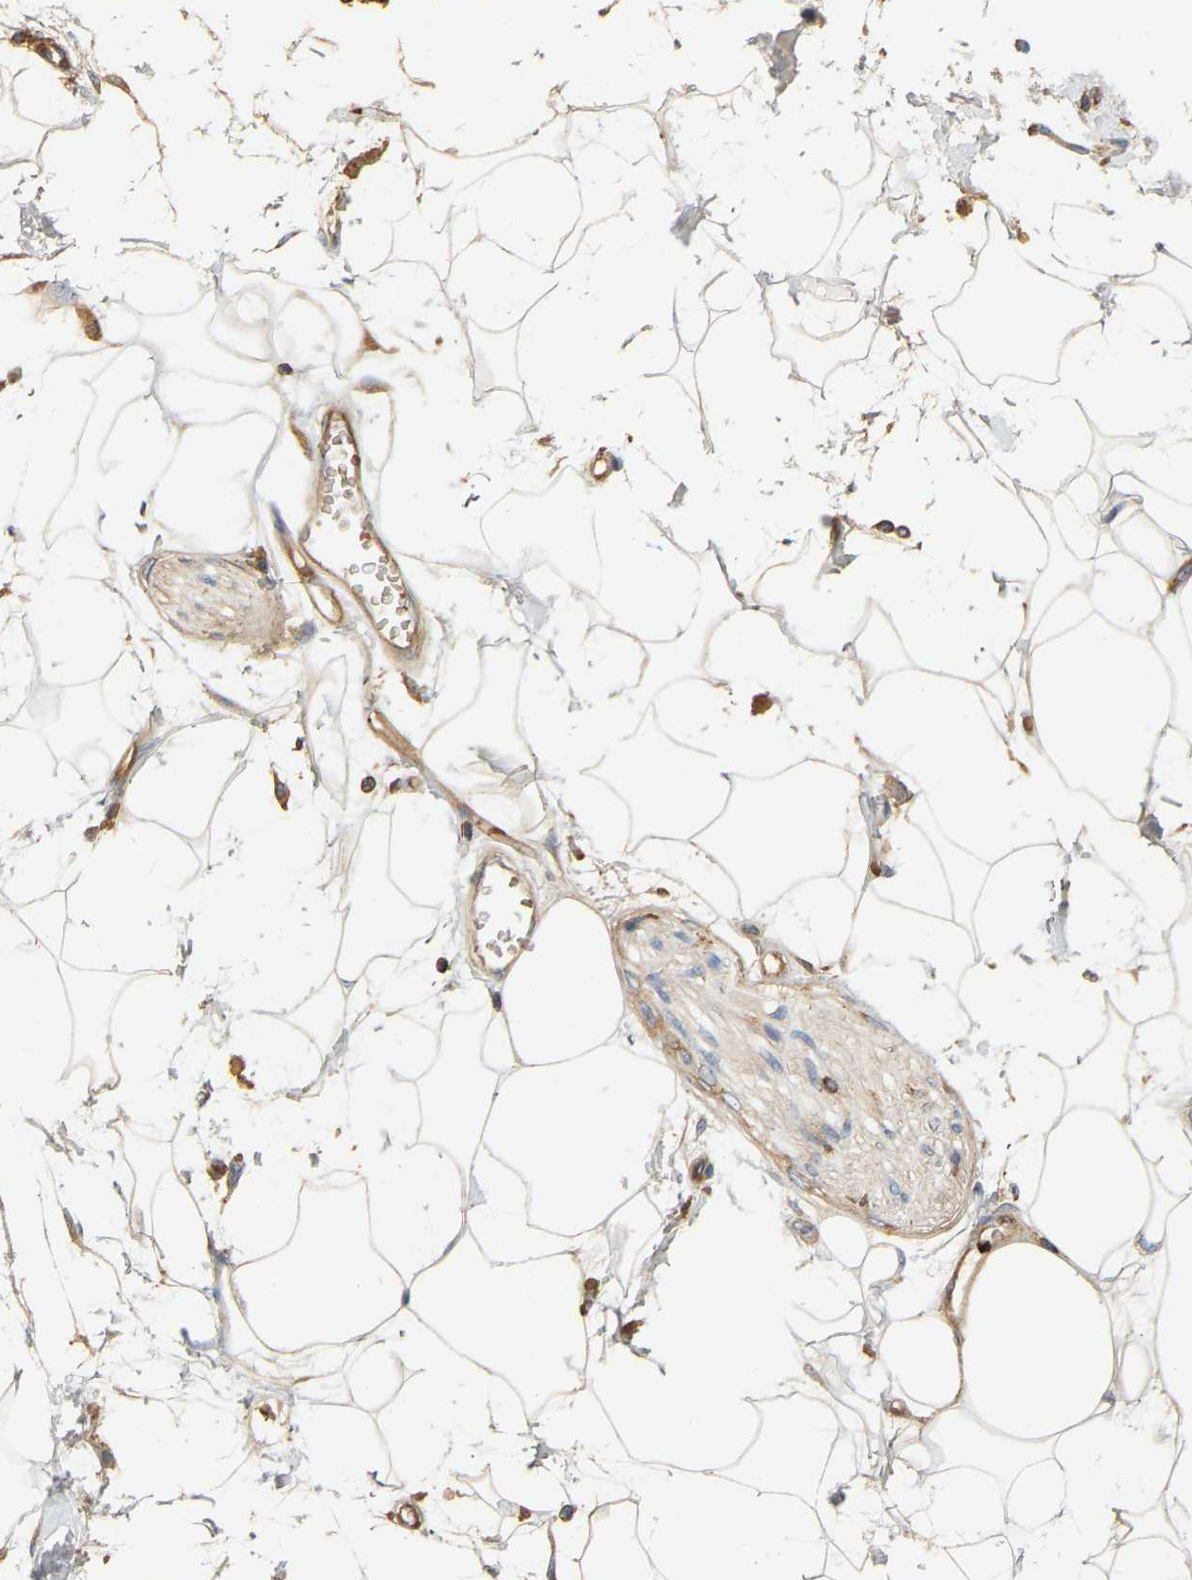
{"staining": {"intensity": "weak", "quantity": "25%-75%", "location": "cytoplasmic/membranous"}, "tissue": "adipose tissue", "cell_type": "Adipocytes", "image_type": "normal", "snomed": [{"axis": "morphology", "description": "Normal tissue, NOS"}, {"axis": "morphology", "description": "Adenocarcinoma, NOS"}, {"axis": "topography", "description": "Duodenum"}, {"axis": "topography", "description": "Peripheral nerve tissue"}], "caption": "Benign adipose tissue shows weak cytoplasmic/membranous staining in about 25%-75% of adipocytes, visualized by immunohistochemistry. (DAB = brown stain, brightfield microscopy at high magnification).", "gene": "AKAP13", "patient": {"sex": "female", "age": 60}}